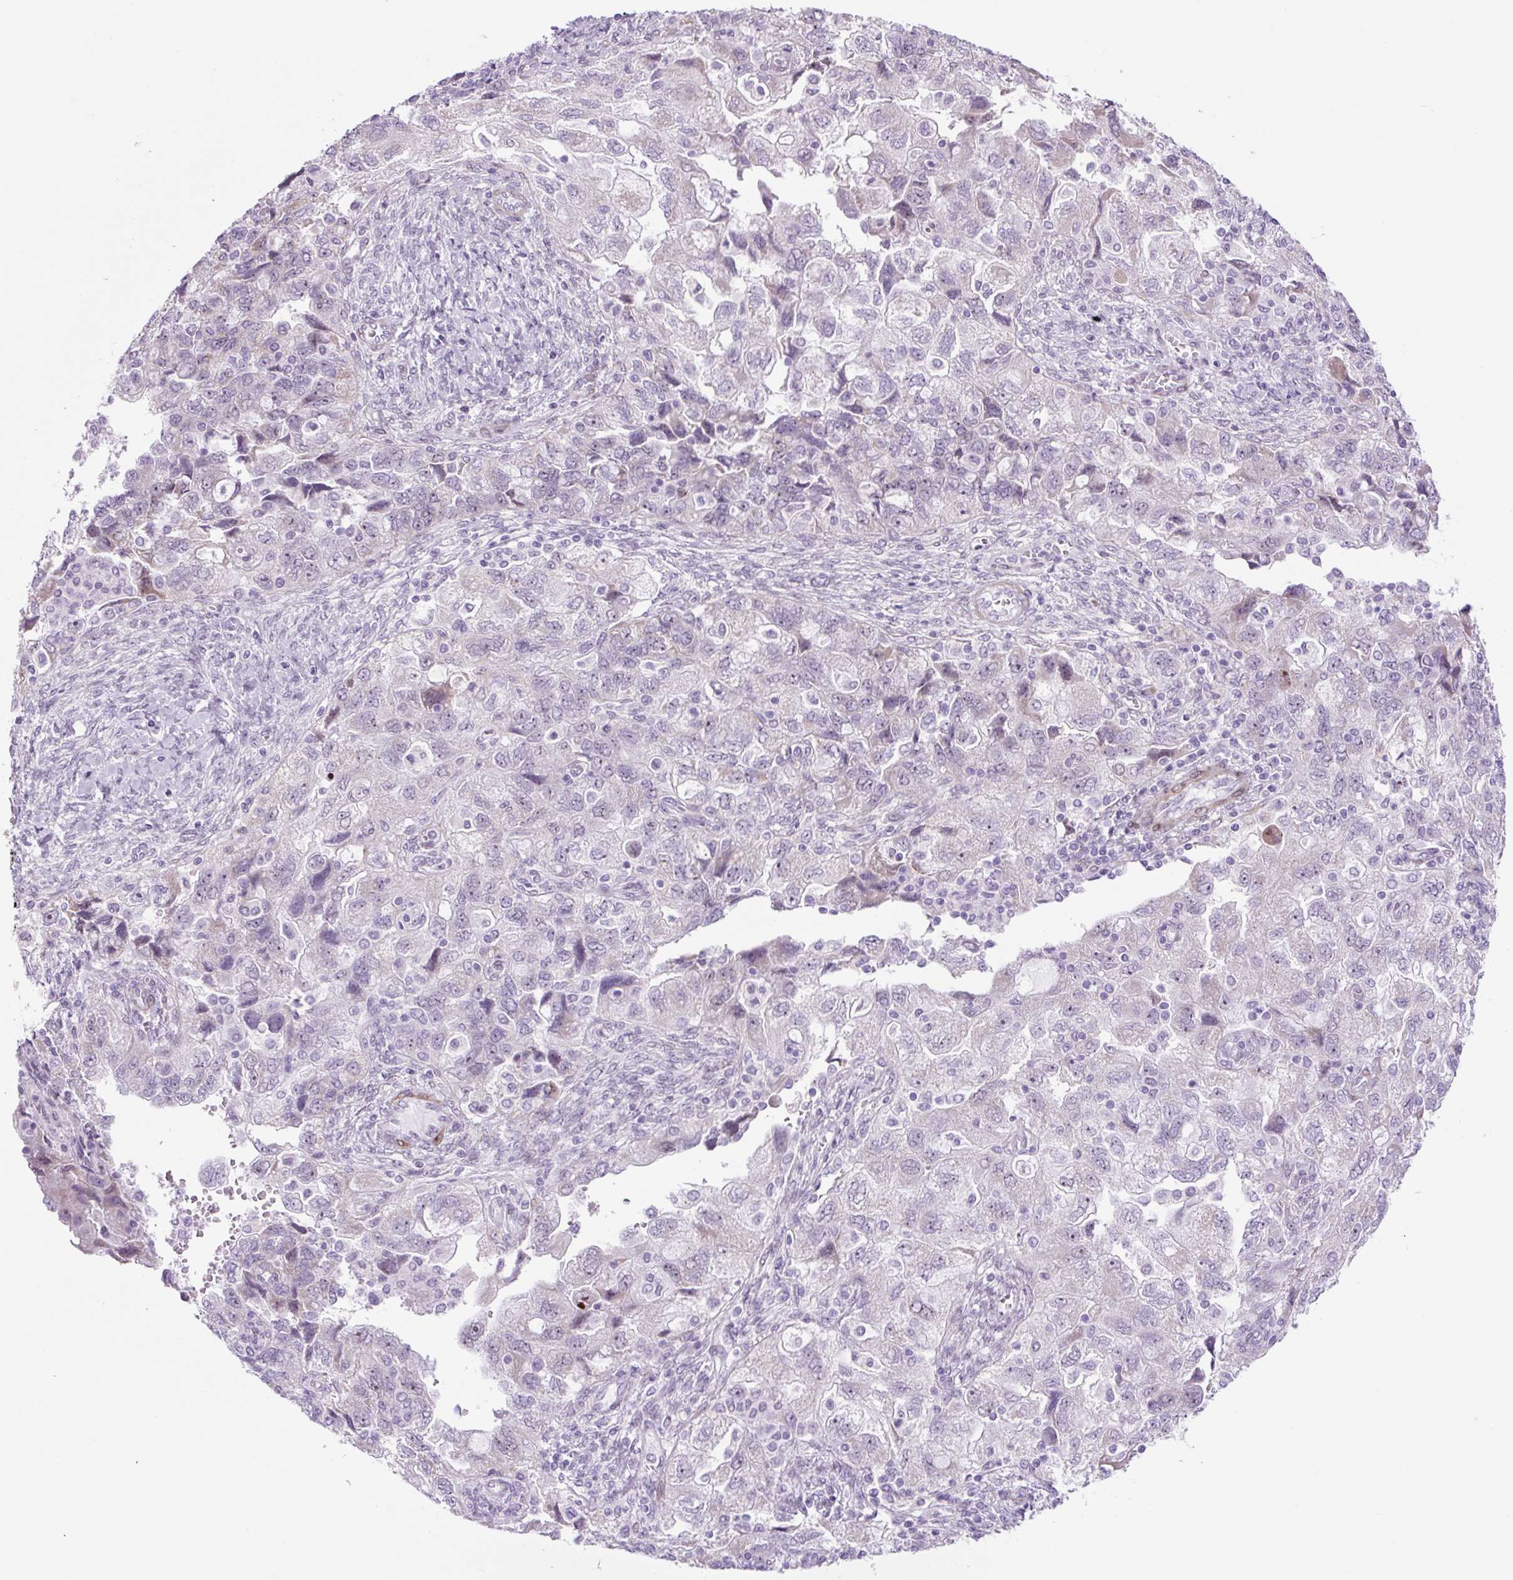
{"staining": {"intensity": "weak", "quantity": "<25%", "location": "nuclear"}, "tissue": "ovarian cancer", "cell_type": "Tumor cells", "image_type": "cancer", "snomed": [{"axis": "morphology", "description": "Carcinoma, NOS"}, {"axis": "morphology", "description": "Cystadenocarcinoma, serous, NOS"}, {"axis": "topography", "description": "Ovary"}], "caption": "The micrograph demonstrates no staining of tumor cells in ovarian cancer.", "gene": "RRS1", "patient": {"sex": "female", "age": 69}}